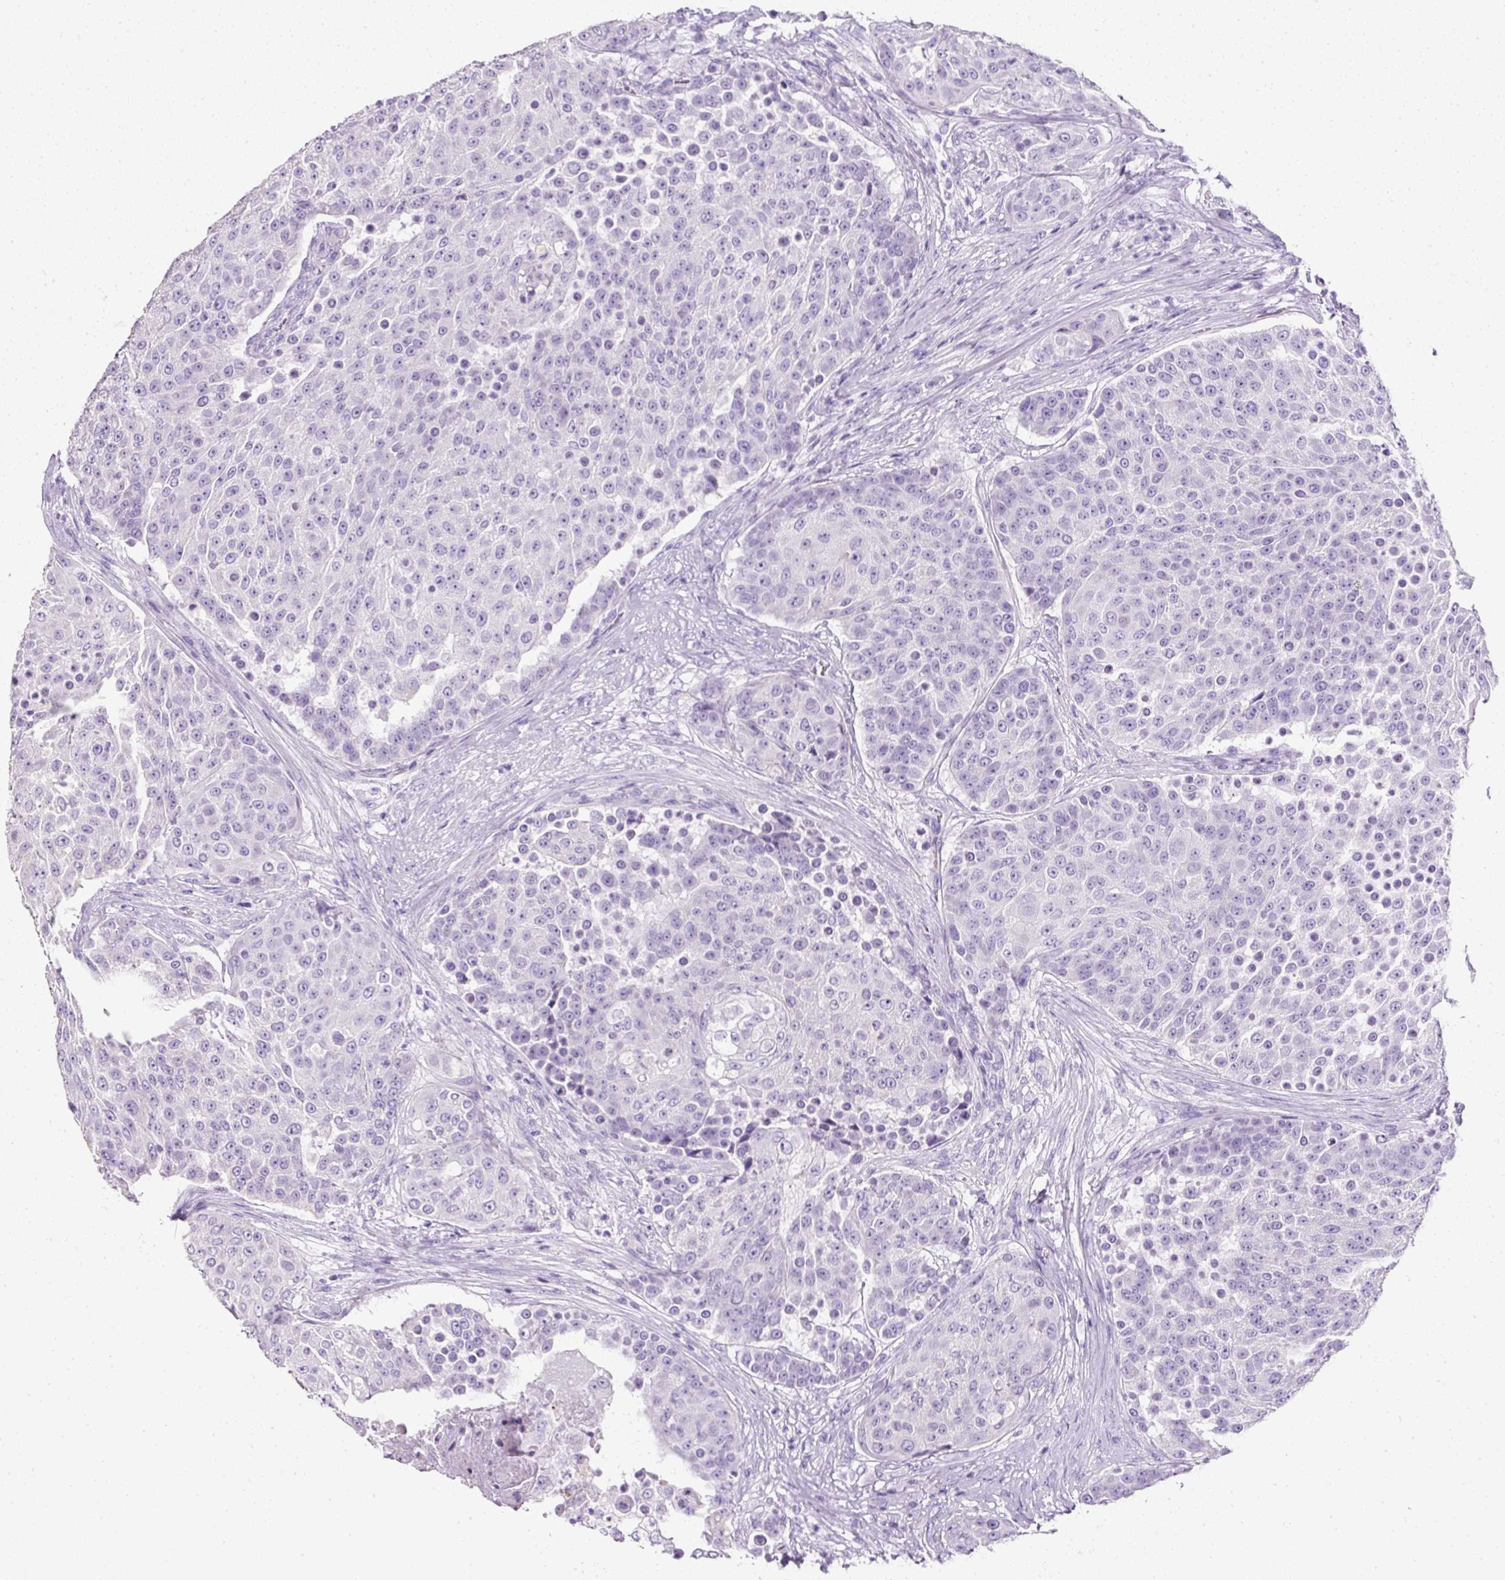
{"staining": {"intensity": "negative", "quantity": "none", "location": "none"}, "tissue": "urothelial cancer", "cell_type": "Tumor cells", "image_type": "cancer", "snomed": [{"axis": "morphology", "description": "Urothelial carcinoma, High grade"}, {"axis": "topography", "description": "Urinary bladder"}], "caption": "Human urothelial carcinoma (high-grade) stained for a protein using immunohistochemistry (IHC) shows no expression in tumor cells.", "gene": "C2CD4C", "patient": {"sex": "female", "age": 63}}